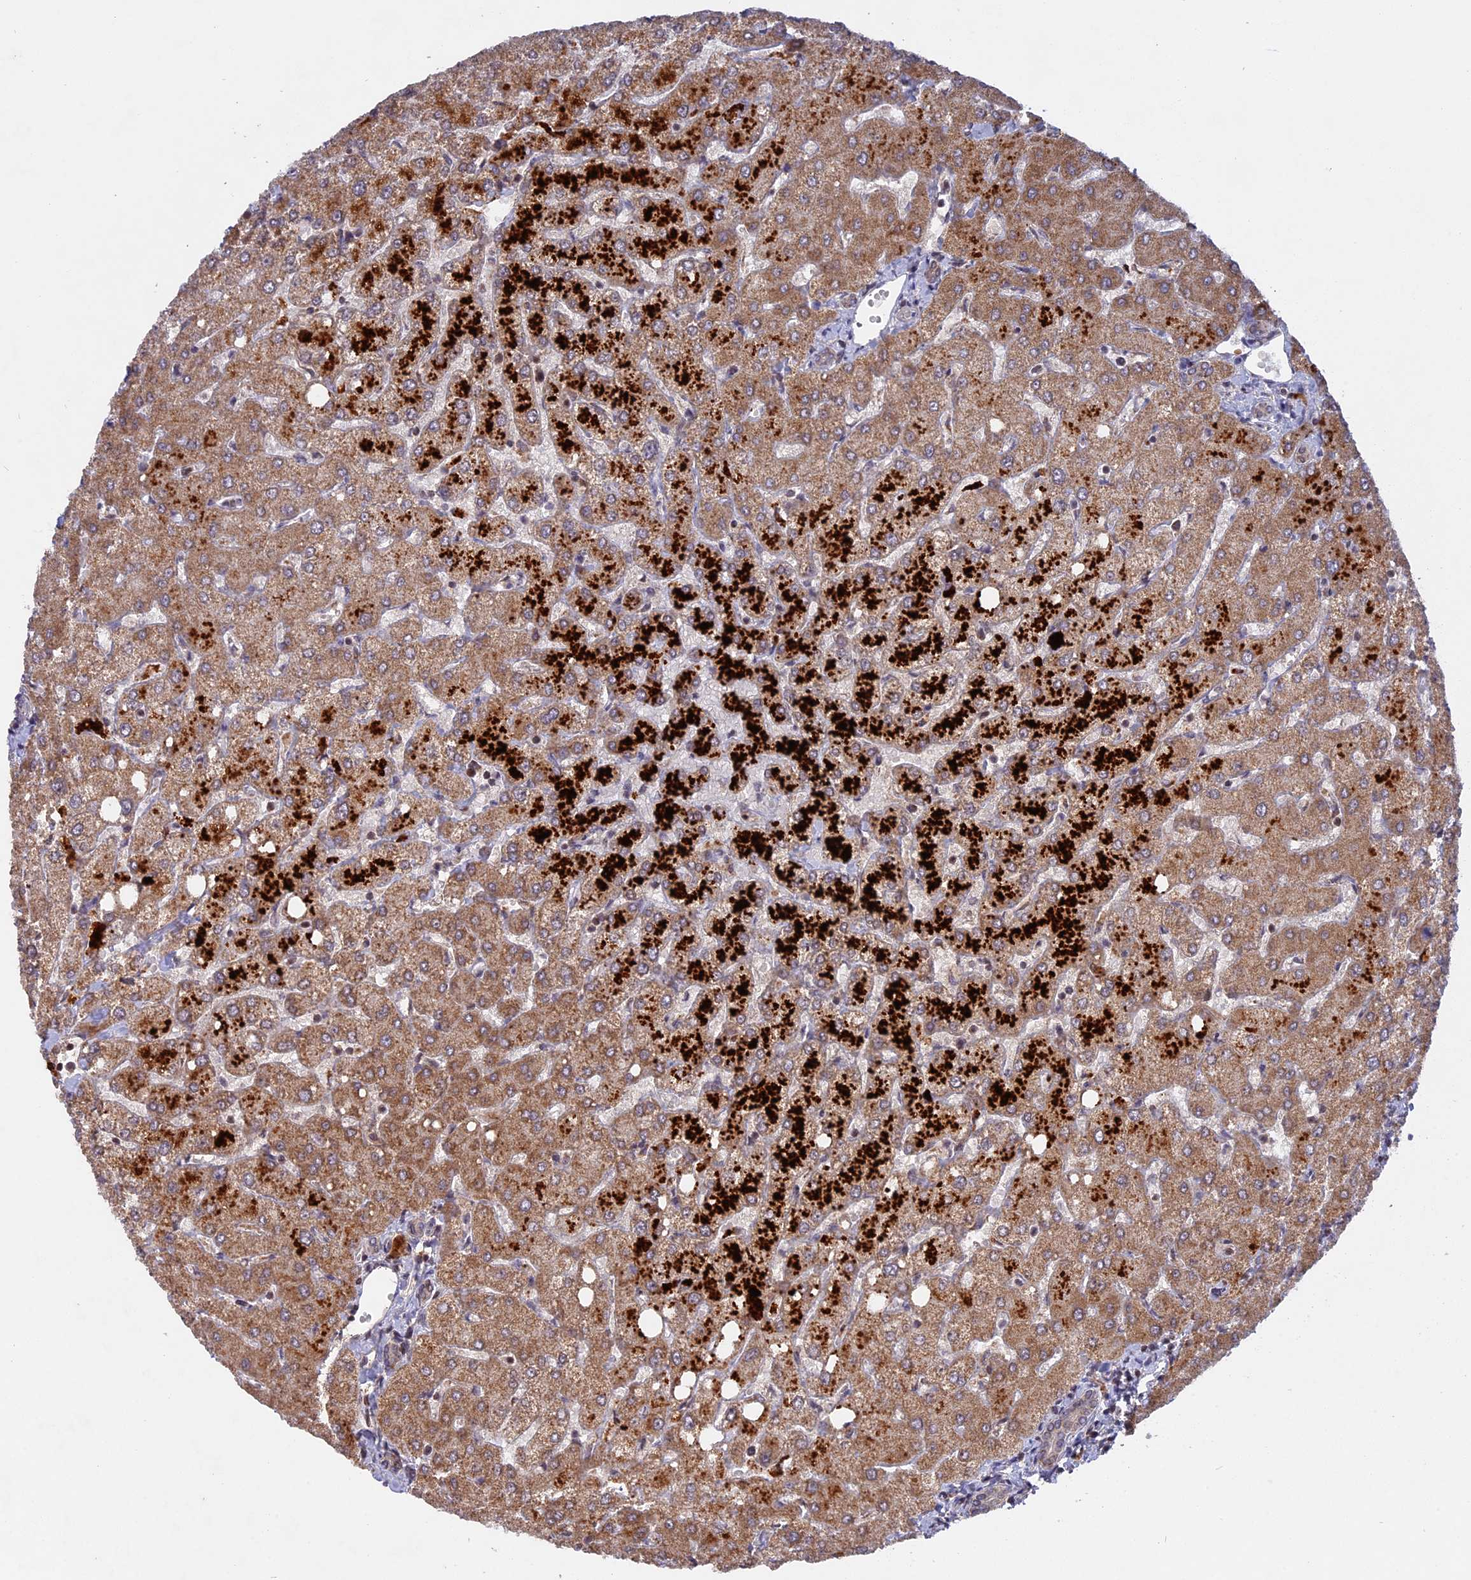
{"staining": {"intensity": "weak", "quantity": "<25%", "location": "cytoplasmic/membranous"}, "tissue": "liver", "cell_type": "Cholangiocytes", "image_type": "normal", "snomed": [{"axis": "morphology", "description": "Normal tissue, NOS"}, {"axis": "topography", "description": "Liver"}], "caption": "Immunohistochemical staining of normal liver shows no significant staining in cholangiocytes. (DAB immunohistochemistry visualized using brightfield microscopy, high magnification).", "gene": "MPV17L", "patient": {"sex": "female", "age": 54}}